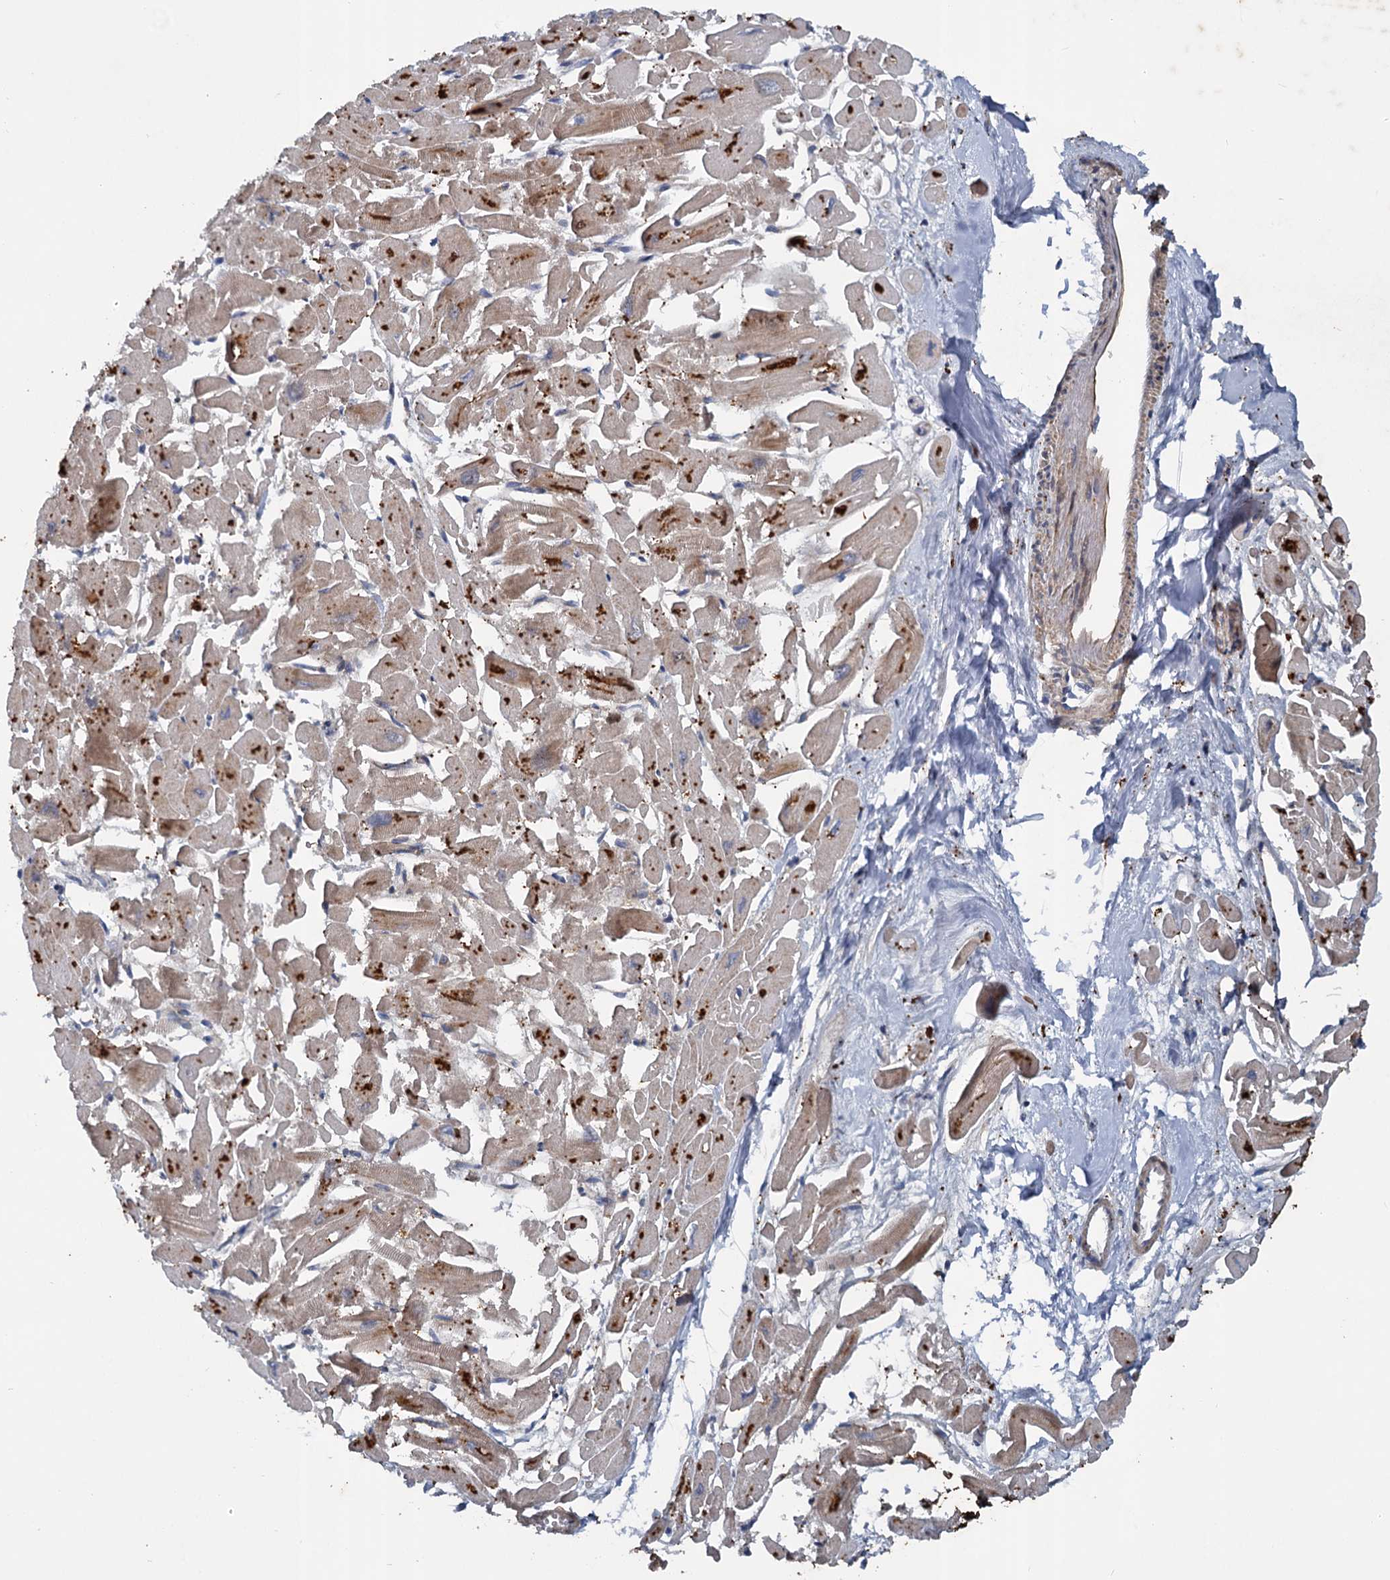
{"staining": {"intensity": "moderate", "quantity": "25%-75%", "location": "cytoplasmic/membranous"}, "tissue": "heart muscle", "cell_type": "Cardiomyocytes", "image_type": "normal", "snomed": [{"axis": "morphology", "description": "Normal tissue, NOS"}, {"axis": "topography", "description": "Heart"}], "caption": "Protein staining of benign heart muscle exhibits moderate cytoplasmic/membranous staining in about 25%-75% of cardiomyocytes.", "gene": "SLC2A7", "patient": {"sex": "male", "age": 54}}